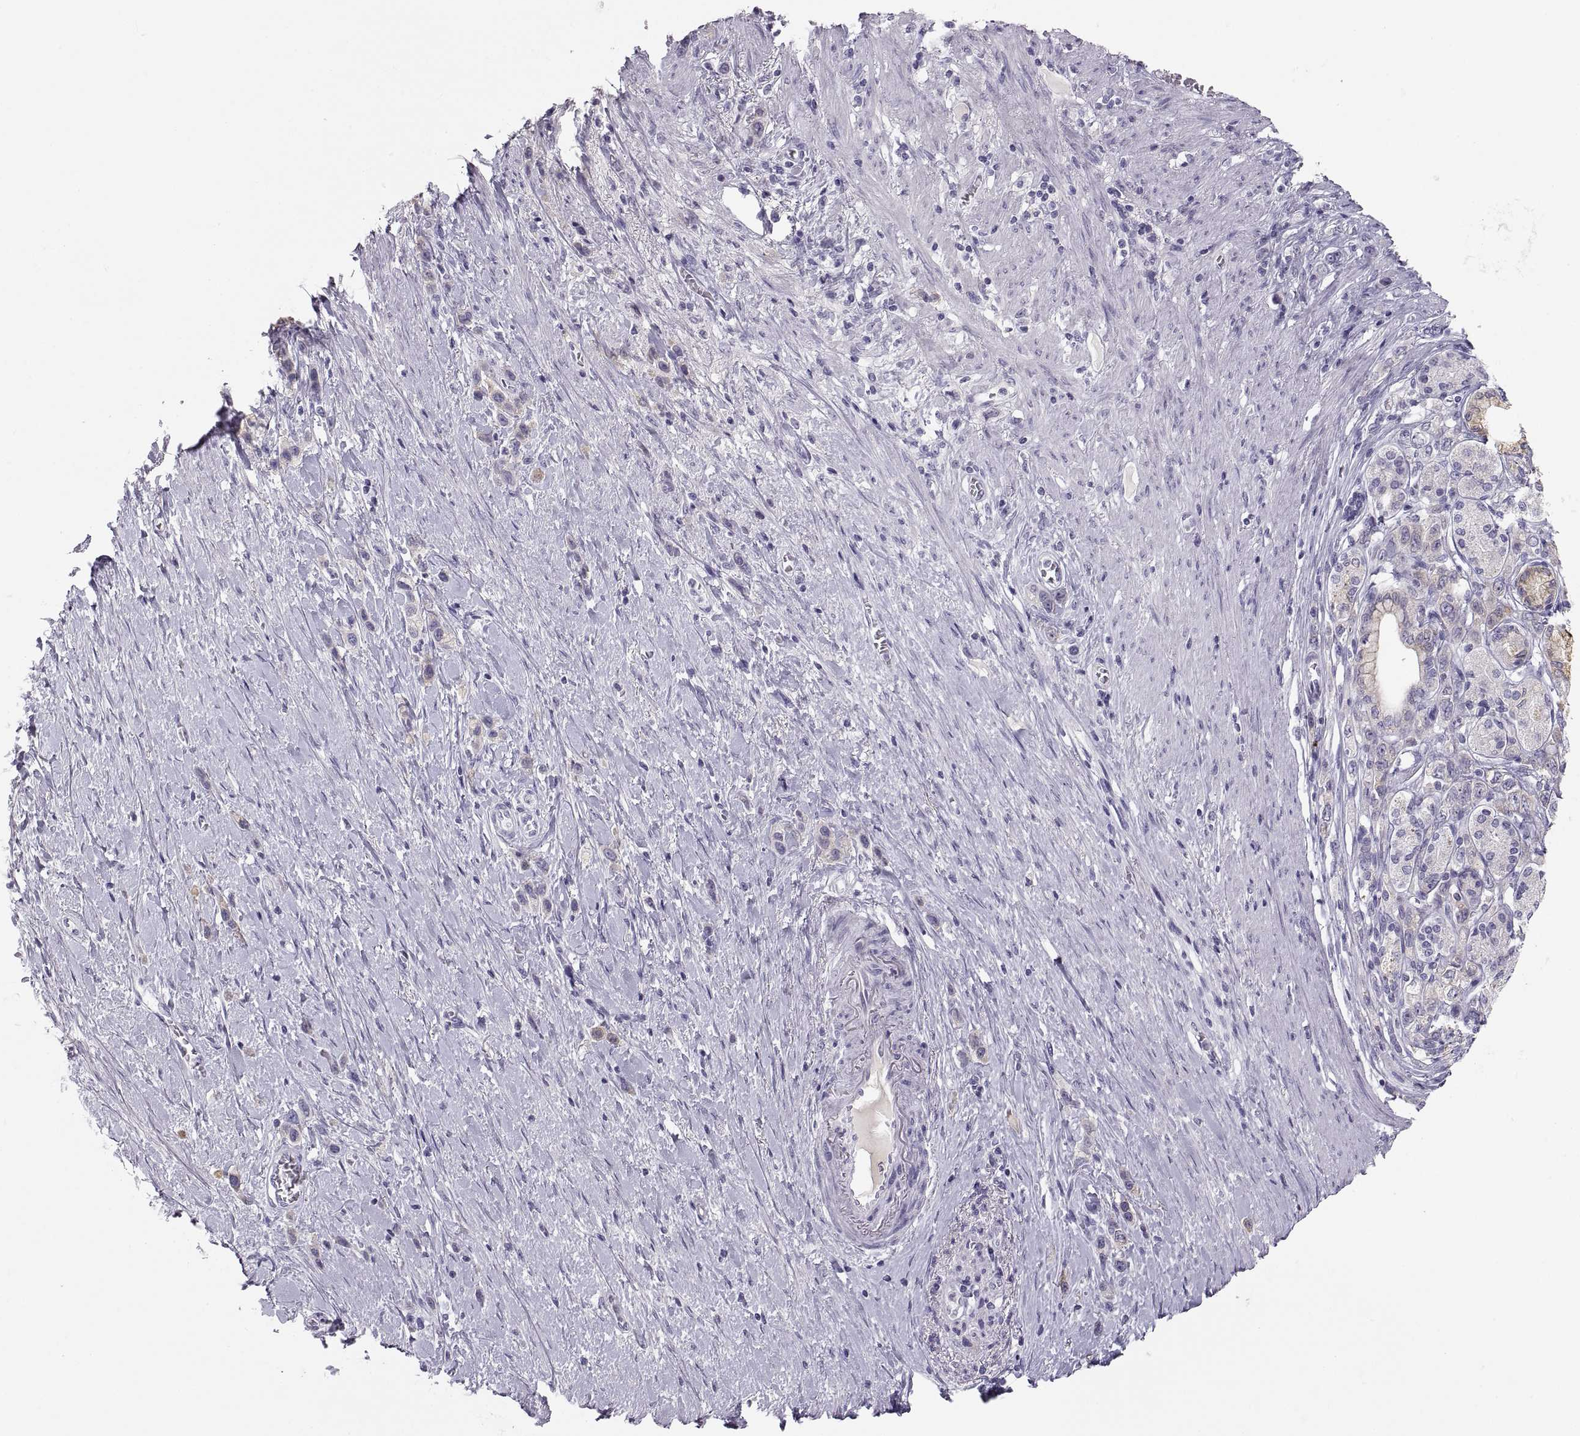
{"staining": {"intensity": "negative", "quantity": "none", "location": "none"}, "tissue": "stomach cancer", "cell_type": "Tumor cells", "image_type": "cancer", "snomed": [{"axis": "morphology", "description": "Normal tissue, NOS"}, {"axis": "morphology", "description": "Adenocarcinoma, NOS"}, {"axis": "morphology", "description": "Adenocarcinoma, High grade"}, {"axis": "topography", "description": "Stomach, upper"}, {"axis": "topography", "description": "Stomach"}], "caption": "Tumor cells show no significant protein staining in stomach adenocarcinoma. (DAB immunohistochemistry visualized using brightfield microscopy, high magnification).", "gene": "MAGEB2", "patient": {"sex": "female", "age": 65}}